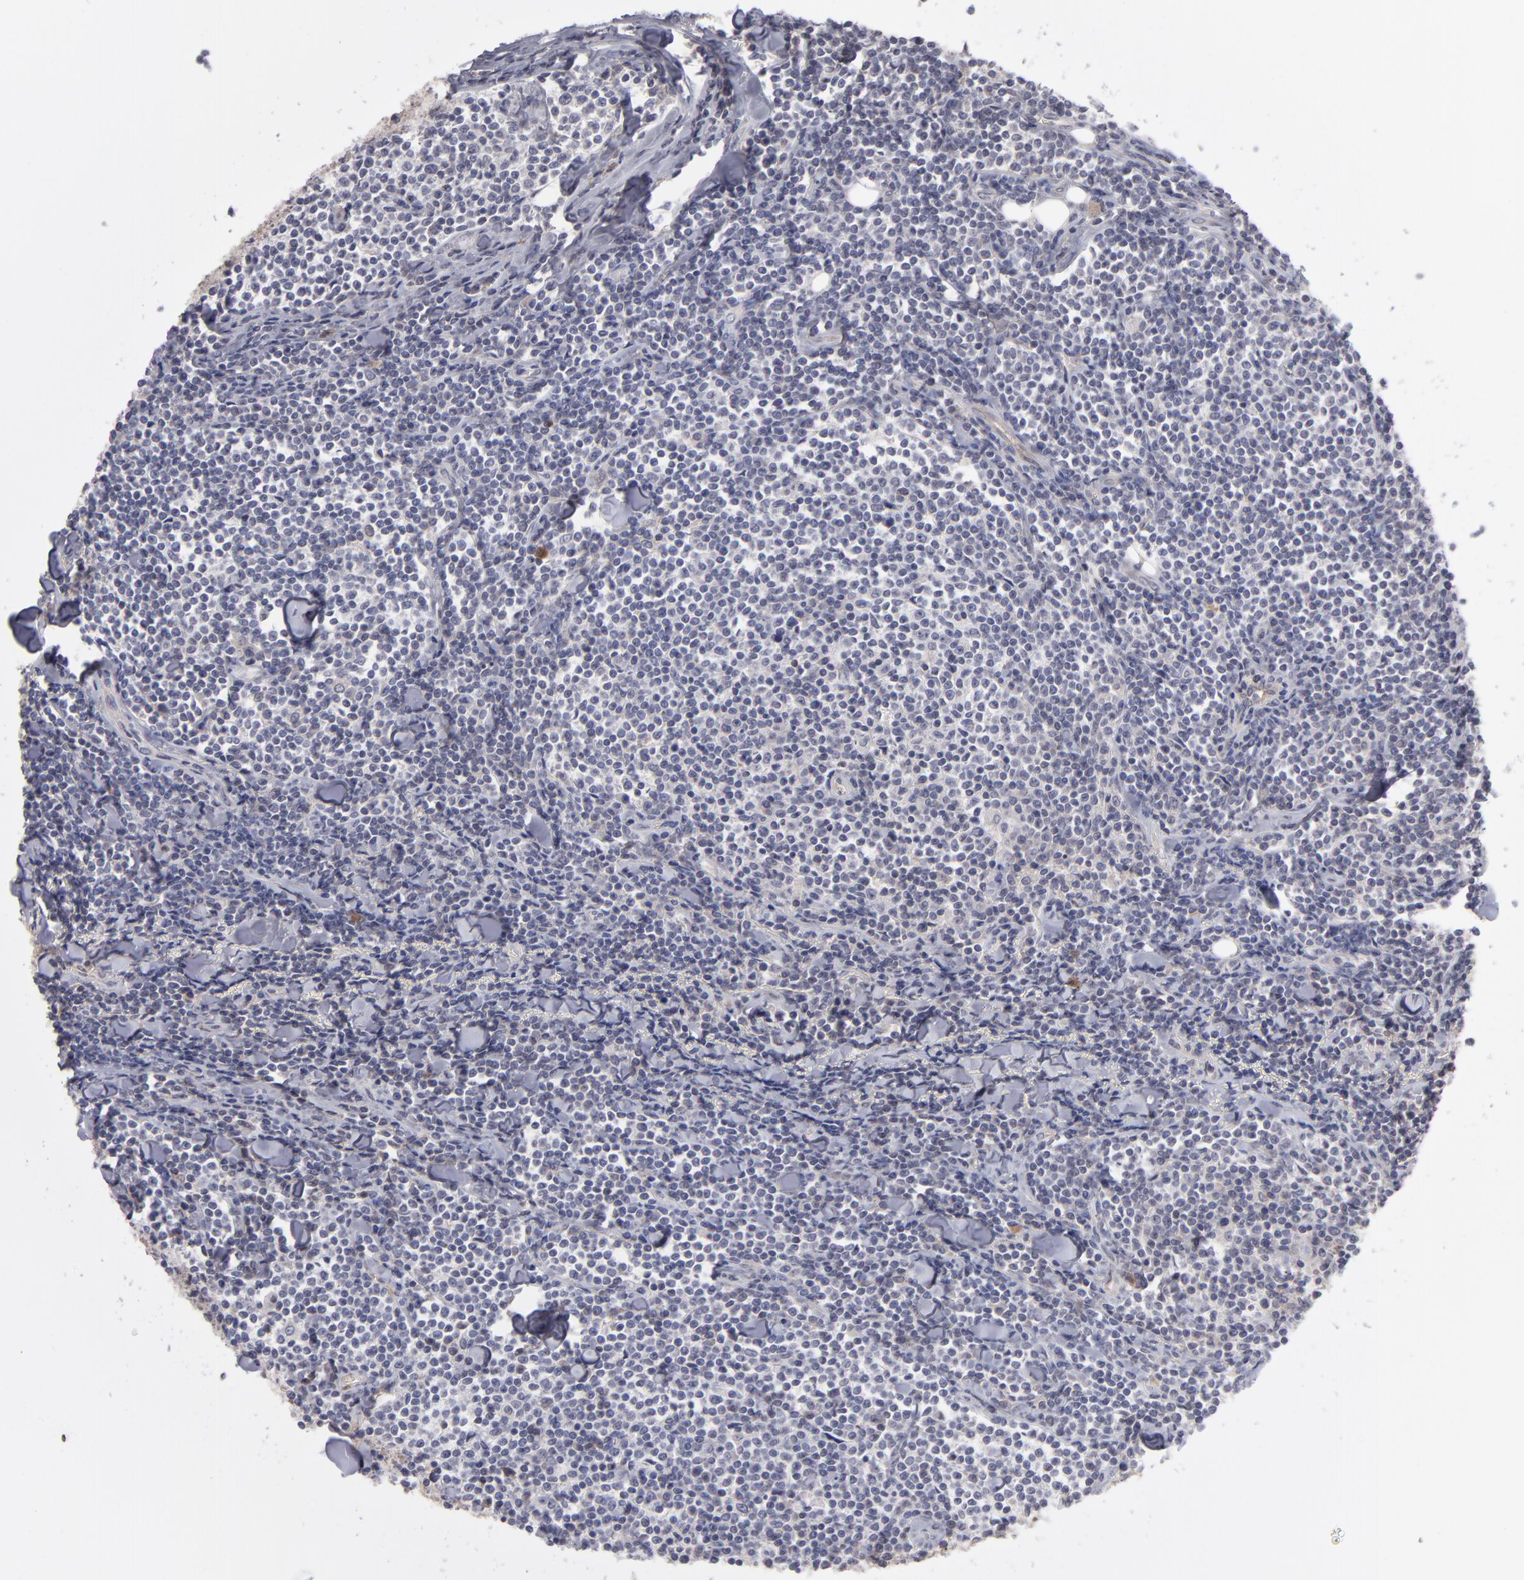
{"staining": {"intensity": "negative", "quantity": "none", "location": "none"}, "tissue": "lymphoma", "cell_type": "Tumor cells", "image_type": "cancer", "snomed": [{"axis": "morphology", "description": "Malignant lymphoma, non-Hodgkin's type, Low grade"}, {"axis": "topography", "description": "Soft tissue"}], "caption": "An IHC photomicrograph of lymphoma is shown. There is no staining in tumor cells of lymphoma.", "gene": "ITIH4", "patient": {"sex": "male", "age": 92}}